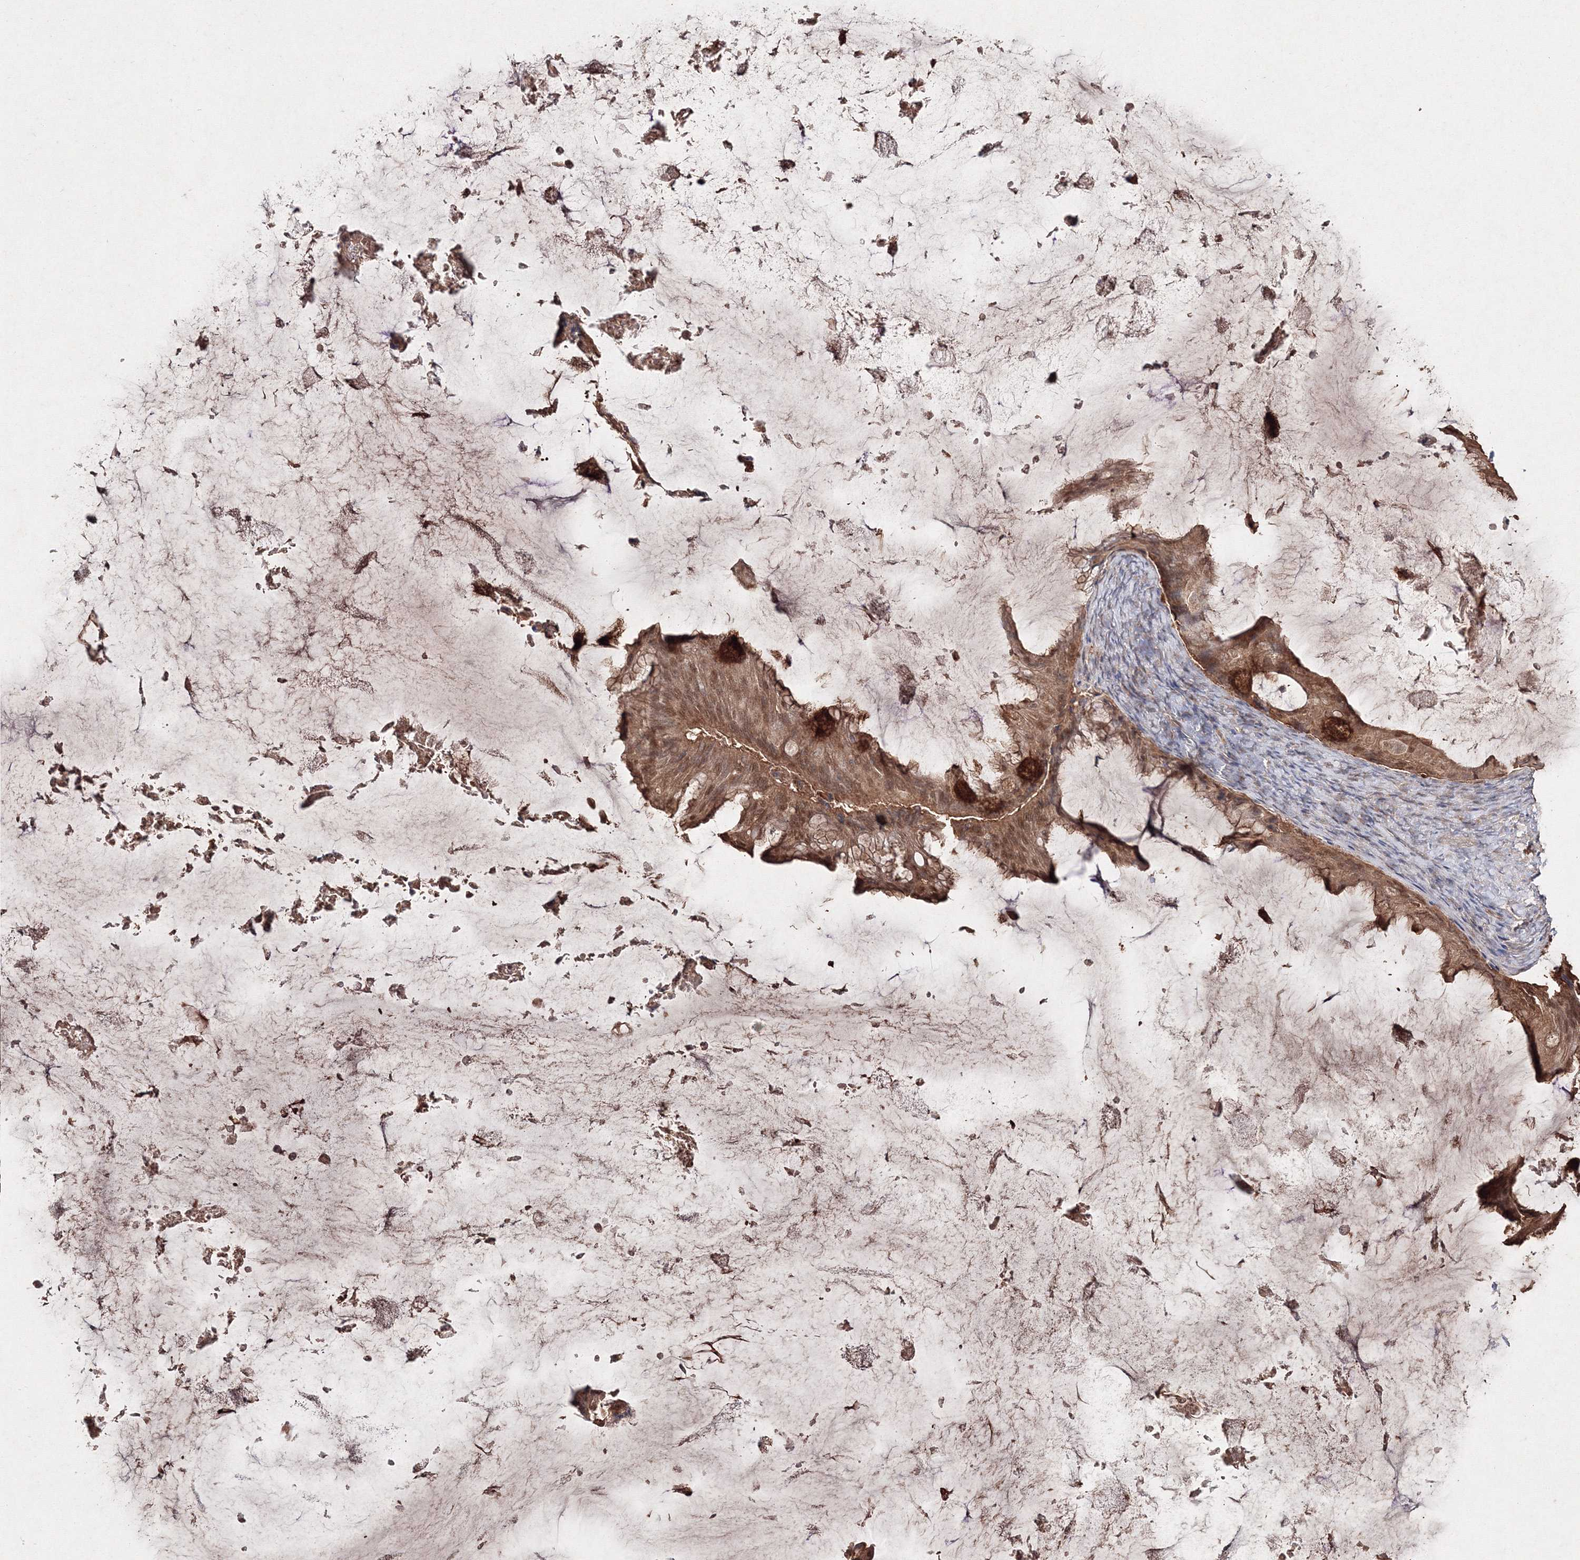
{"staining": {"intensity": "moderate", "quantity": ">75%", "location": "cytoplasmic/membranous,nuclear"}, "tissue": "ovarian cancer", "cell_type": "Tumor cells", "image_type": "cancer", "snomed": [{"axis": "morphology", "description": "Cystadenocarcinoma, mucinous, NOS"}, {"axis": "topography", "description": "Ovary"}], "caption": "IHC (DAB (3,3'-diaminobenzidine)) staining of human ovarian mucinous cystadenocarcinoma displays moderate cytoplasmic/membranous and nuclear protein expression in about >75% of tumor cells. (Stains: DAB in brown, nuclei in blue, Microscopy: brightfield microscopy at high magnification).", "gene": "S100A11", "patient": {"sex": "female", "age": 61}}